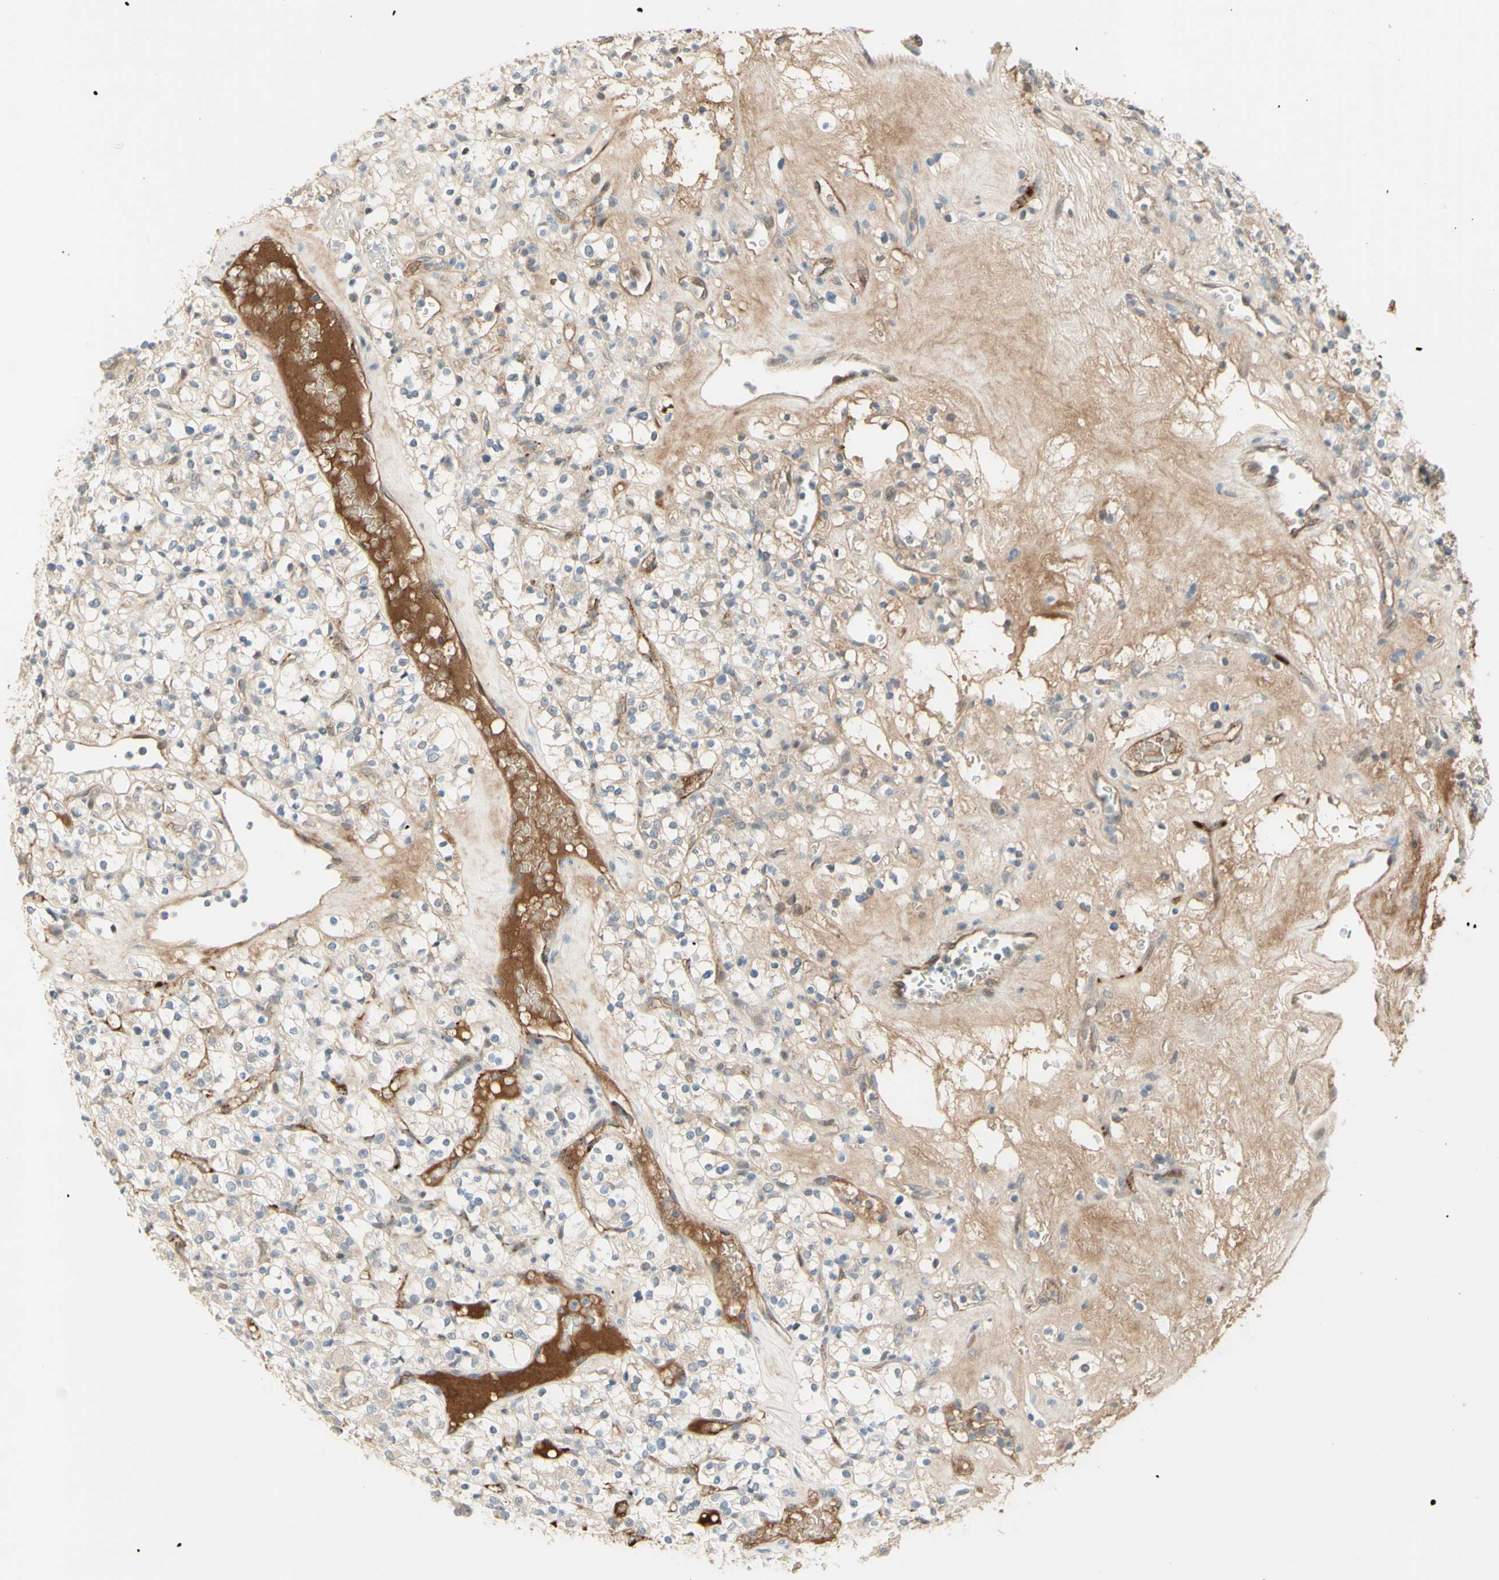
{"staining": {"intensity": "negative", "quantity": "none", "location": "none"}, "tissue": "renal cancer", "cell_type": "Tumor cells", "image_type": "cancer", "snomed": [{"axis": "morphology", "description": "Normal tissue, NOS"}, {"axis": "morphology", "description": "Adenocarcinoma, NOS"}, {"axis": "topography", "description": "Kidney"}], "caption": "A high-resolution micrograph shows immunohistochemistry staining of renal adenocarcinoma, which shows no significant expression in tumor cells.", "gene": "ANGPT2", "patient": {"sex": "female", "age": 72}}